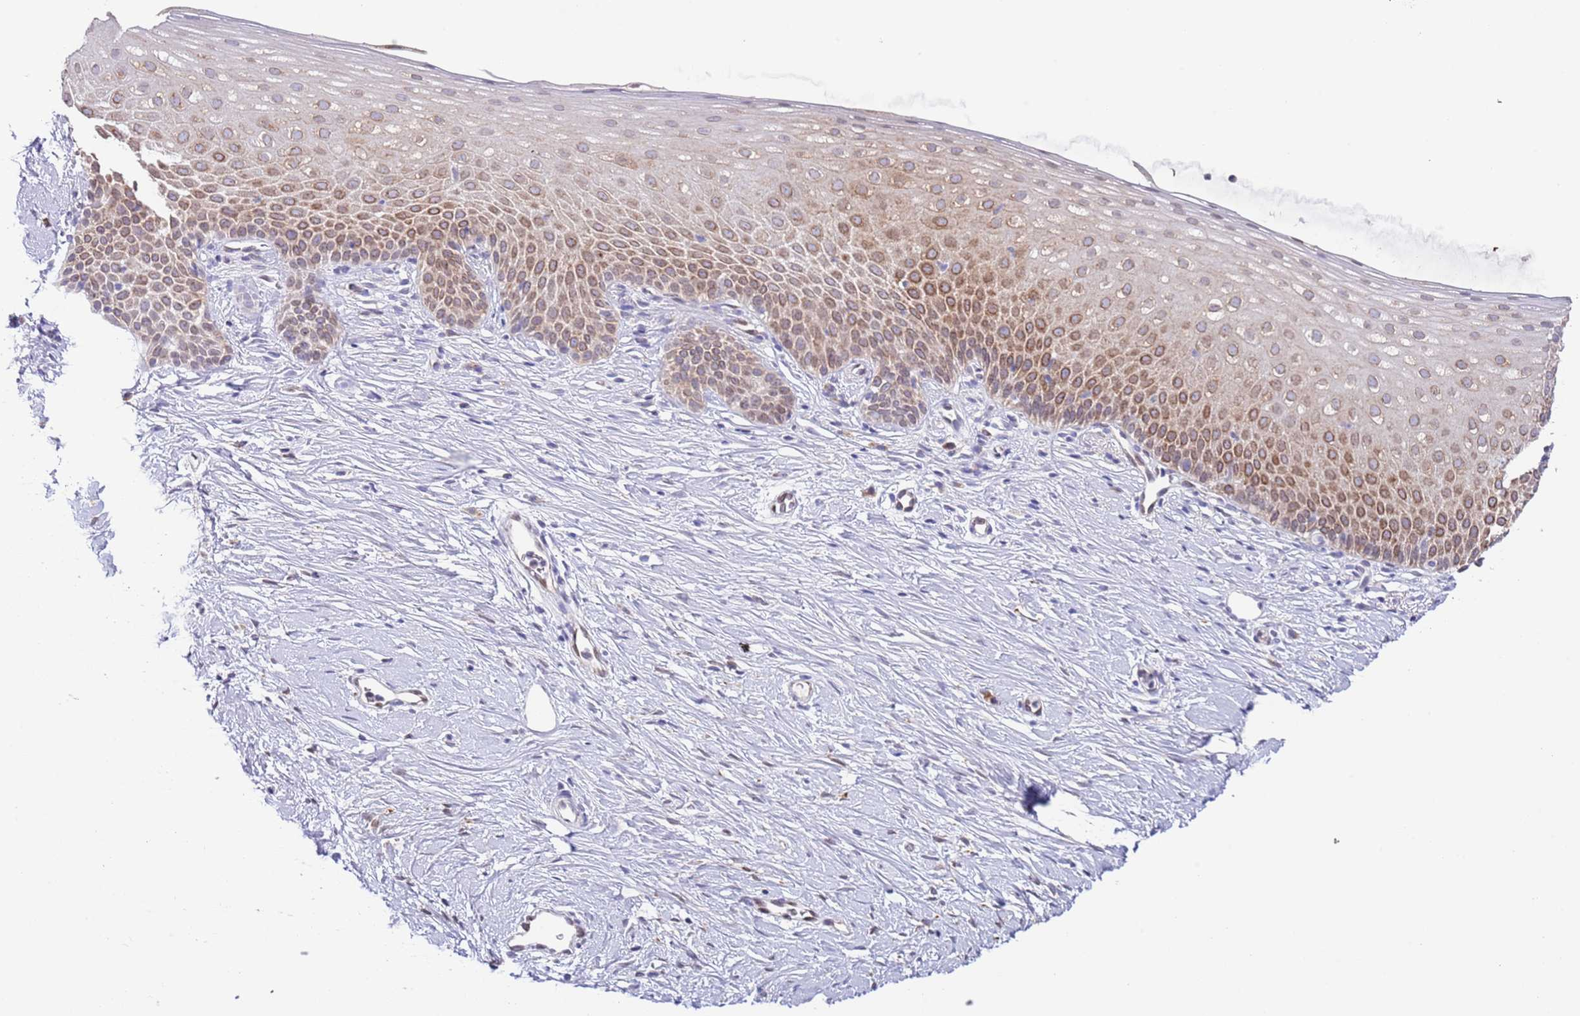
{"staining": {"intensity": "negative", "quantity": "none", "location": "none"}, "tissue": "cervix", "cell_type": "Glandular cells", "image_type": "normal", "snomed": [{"axis": "morphology", "description": "Normal tissue, NOS"}, {"axis": "topography", "description": "Cervix"}], "caption": "This is an immunohistochemistry (IHC) micrograph of normal cervix. There is no staining in glandular cells.", "gene": "EBPL", "patient": {"sex": "female", "age": 57}}